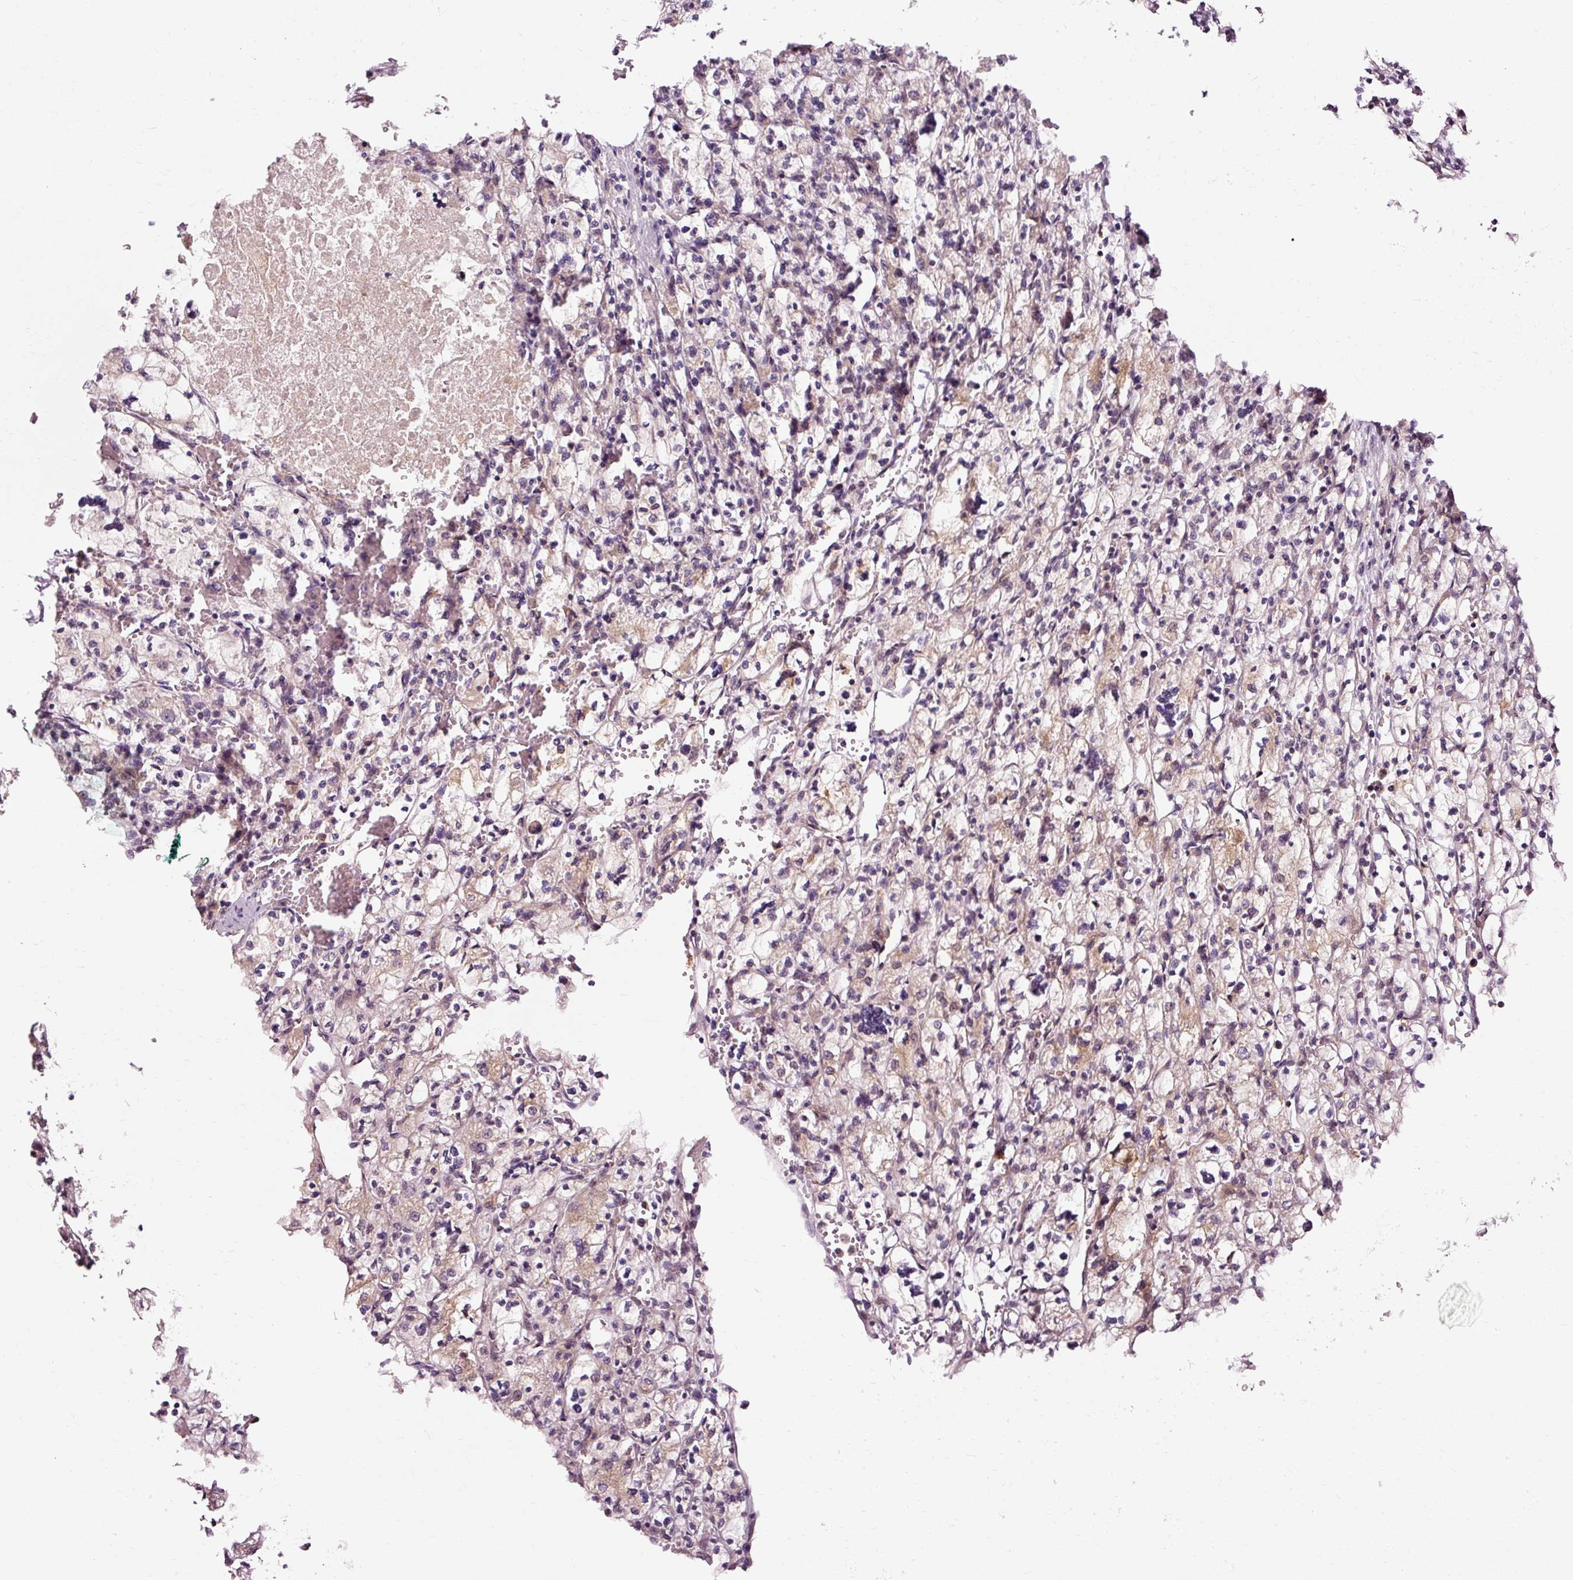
{"staining": {"intensity": "weak", "quantity": "<25%", "location": "cytoplasmic/membranous"}, "tissue": "renal cancer", "cell_type": "Tumor cells", "image_type": "cancer", "snomed": [{"axis": "morphology", "description": "Adenocarcinoma, NOS"}, {"axis": "topography", "description": "Kidney"}], "caption": "Protein analysis of renal cancer (adenocarcinoma) shows no significant expression in tumor cells.", "gene": "NAPA", "patient": {"sex": "female", "age": 83}}